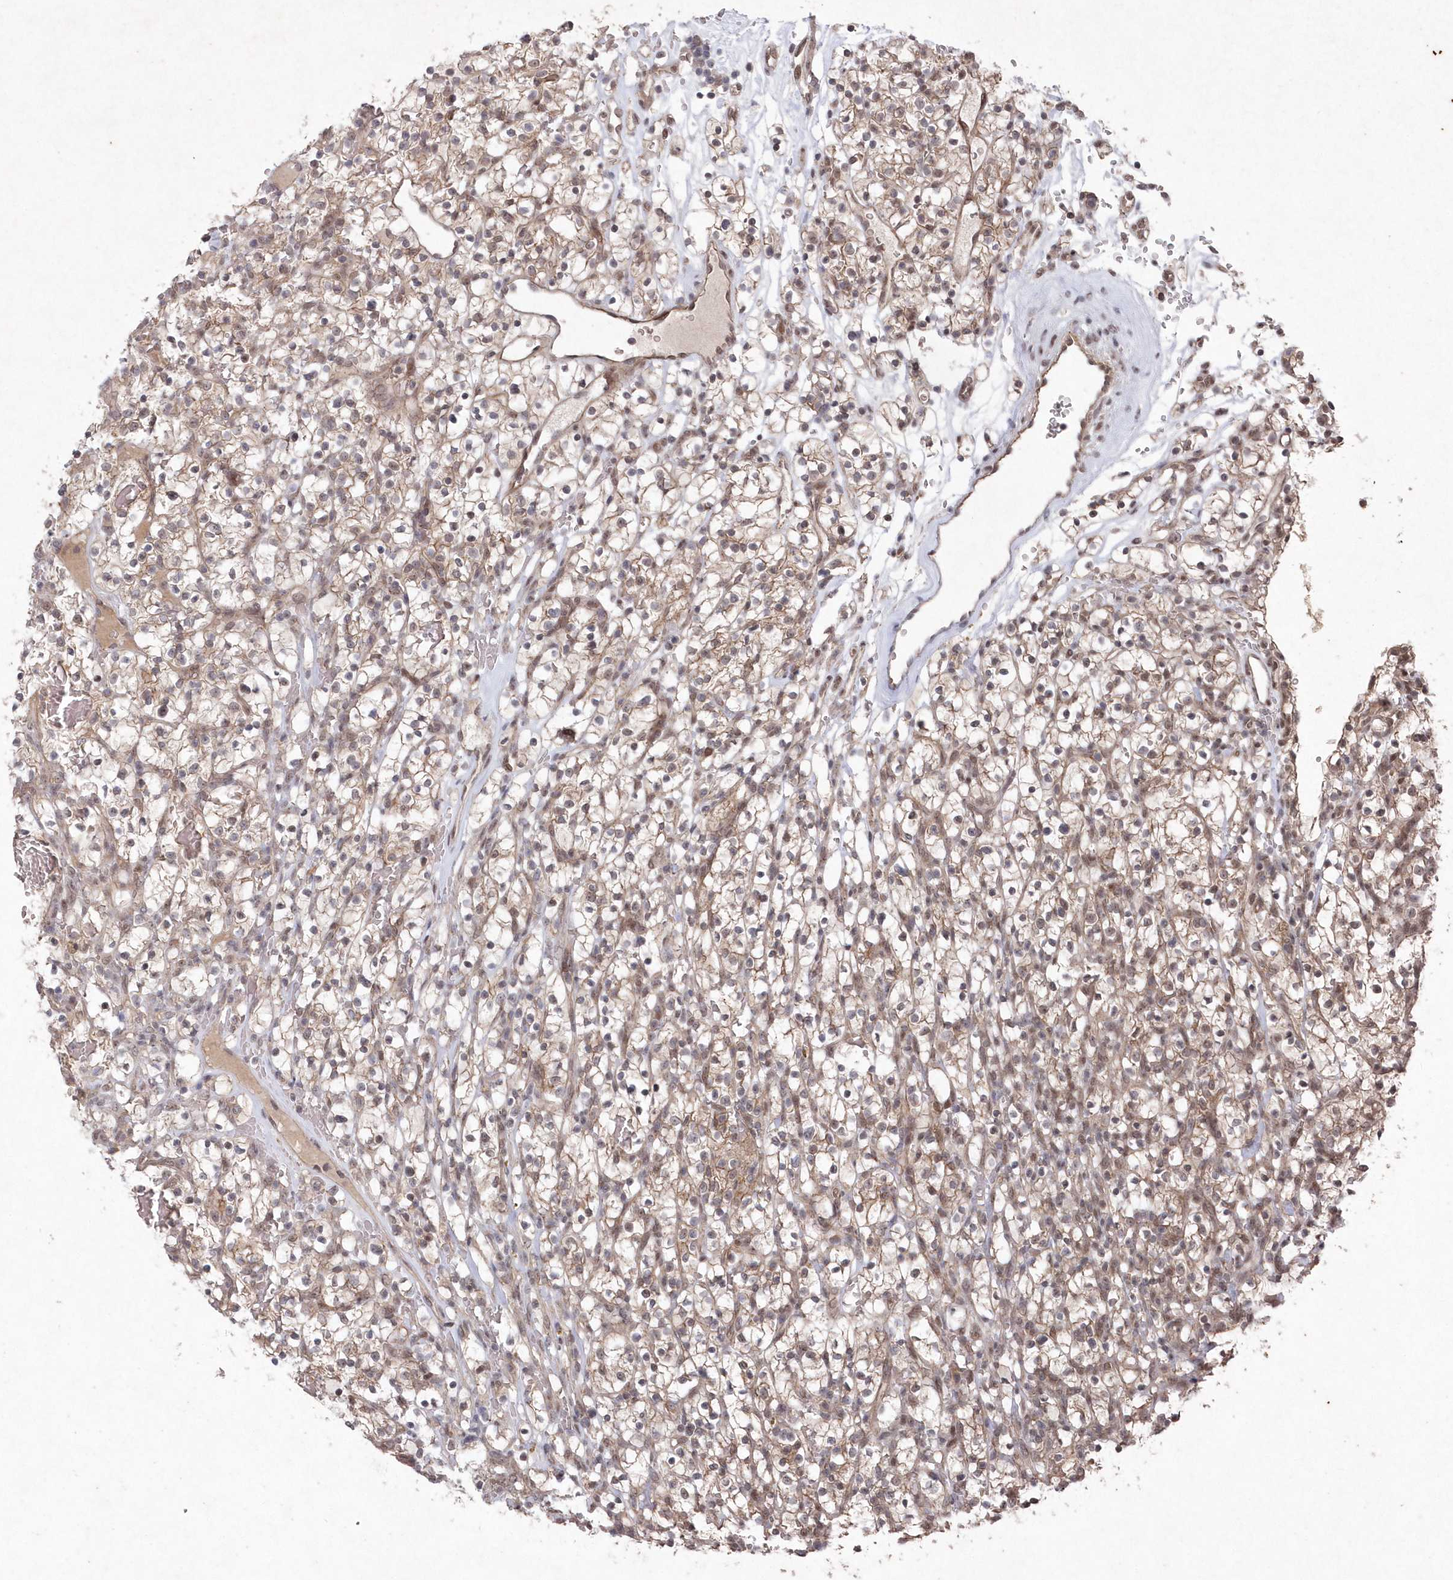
{"staining": {"intensity": "moderate", "quantity": ">75%", "location": "cytoplasmic/membranous"}, "tissue": "renal cancer", "cell_type": "Tumor cells", "image_type": "cancer", "snomed": [{"axis": "morphology", "description": "Adenocarcinoma, NOS"}, {"axis": "topography", "description": "Kidney"}], "caption": "Immunohistochemistry of renal adenocarcinoma displays medium levels of moderate cytoplasmic/membranous positivity in approximately >75% of tumor cells.", "gene": "VSIG2", "patient": {"sex": "female", "age": 57}}